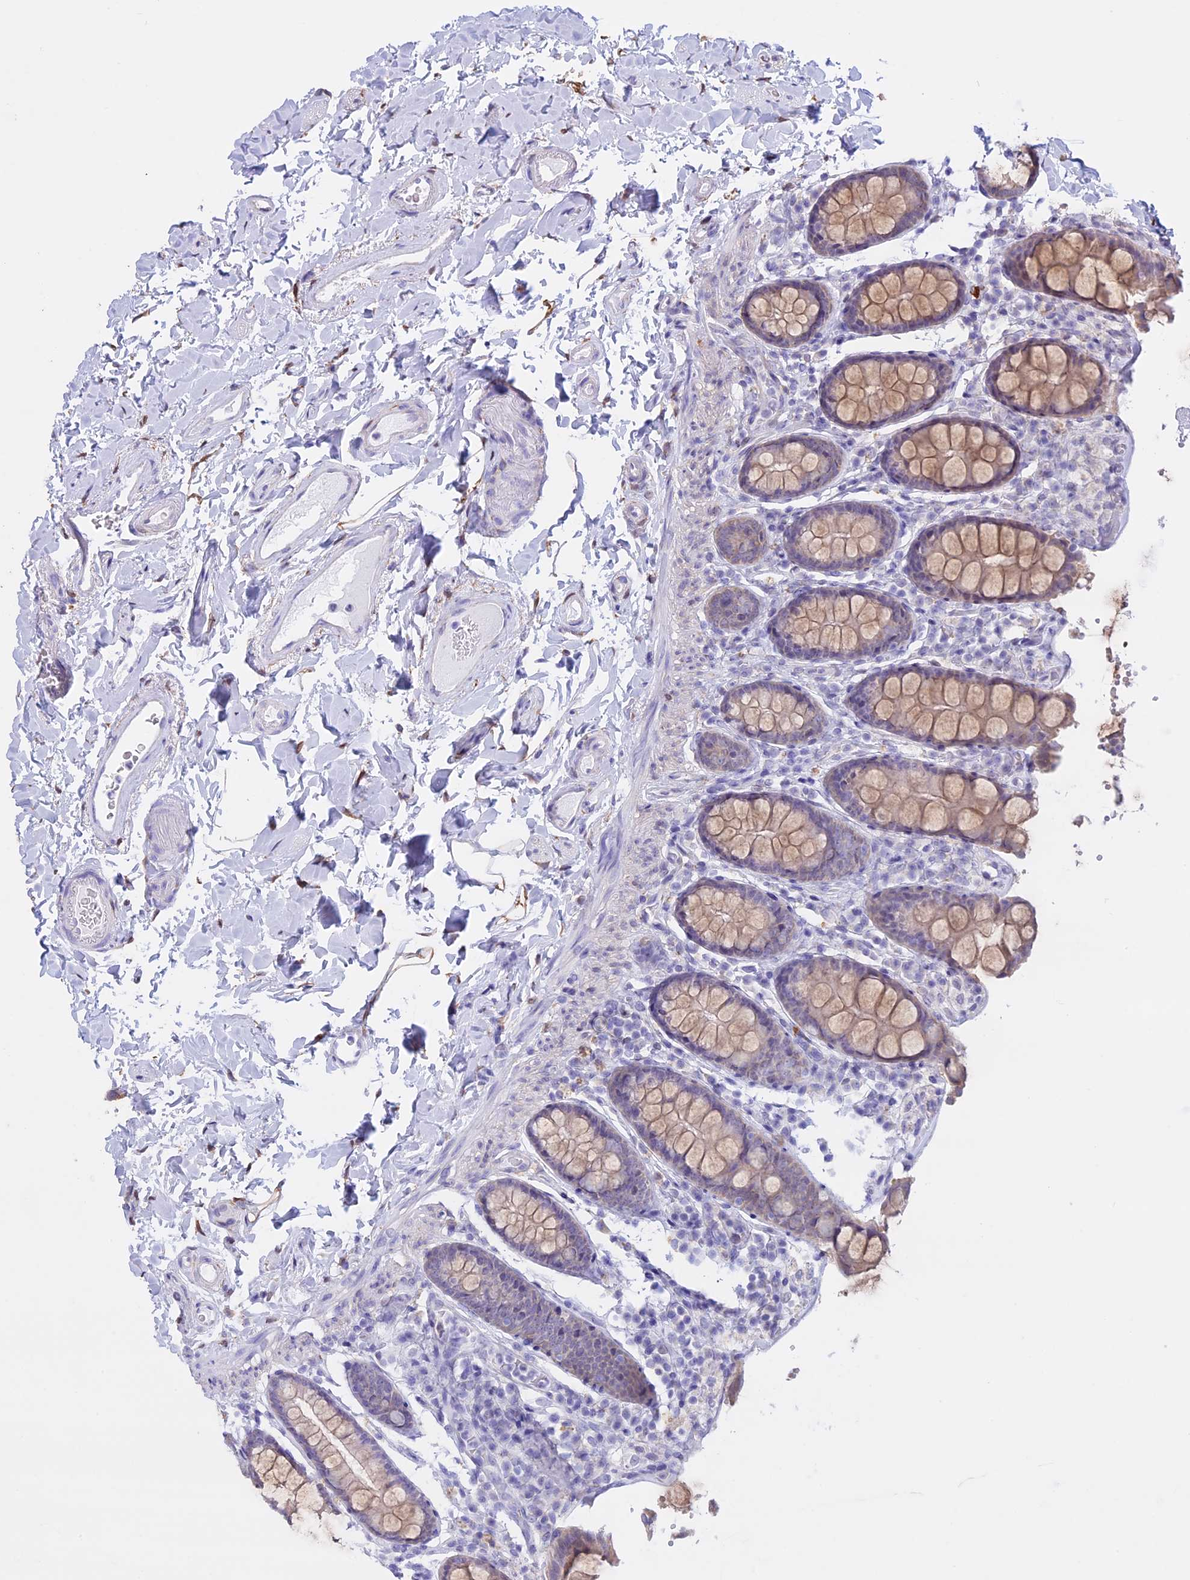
{"staining": {"intensity": "negative", "quantity": "none", "location": "none"}, "tissue": "colon", "cell_type": "Endothelial cells", "image_type": "normal", "snomed": [{"axis": "morphology", "description": "Normal tissue, NOS"}, {"axis": "topography", "description": "Colon"}, {"axis": "topography", "description": "Peripheral nerve tissue"}], "caption": "Photomicrograph shows no protein positivity in endothelial cells of benign colon.", "gene": "LHFPL2", "patient": {"sex": "female", "age": 61}}